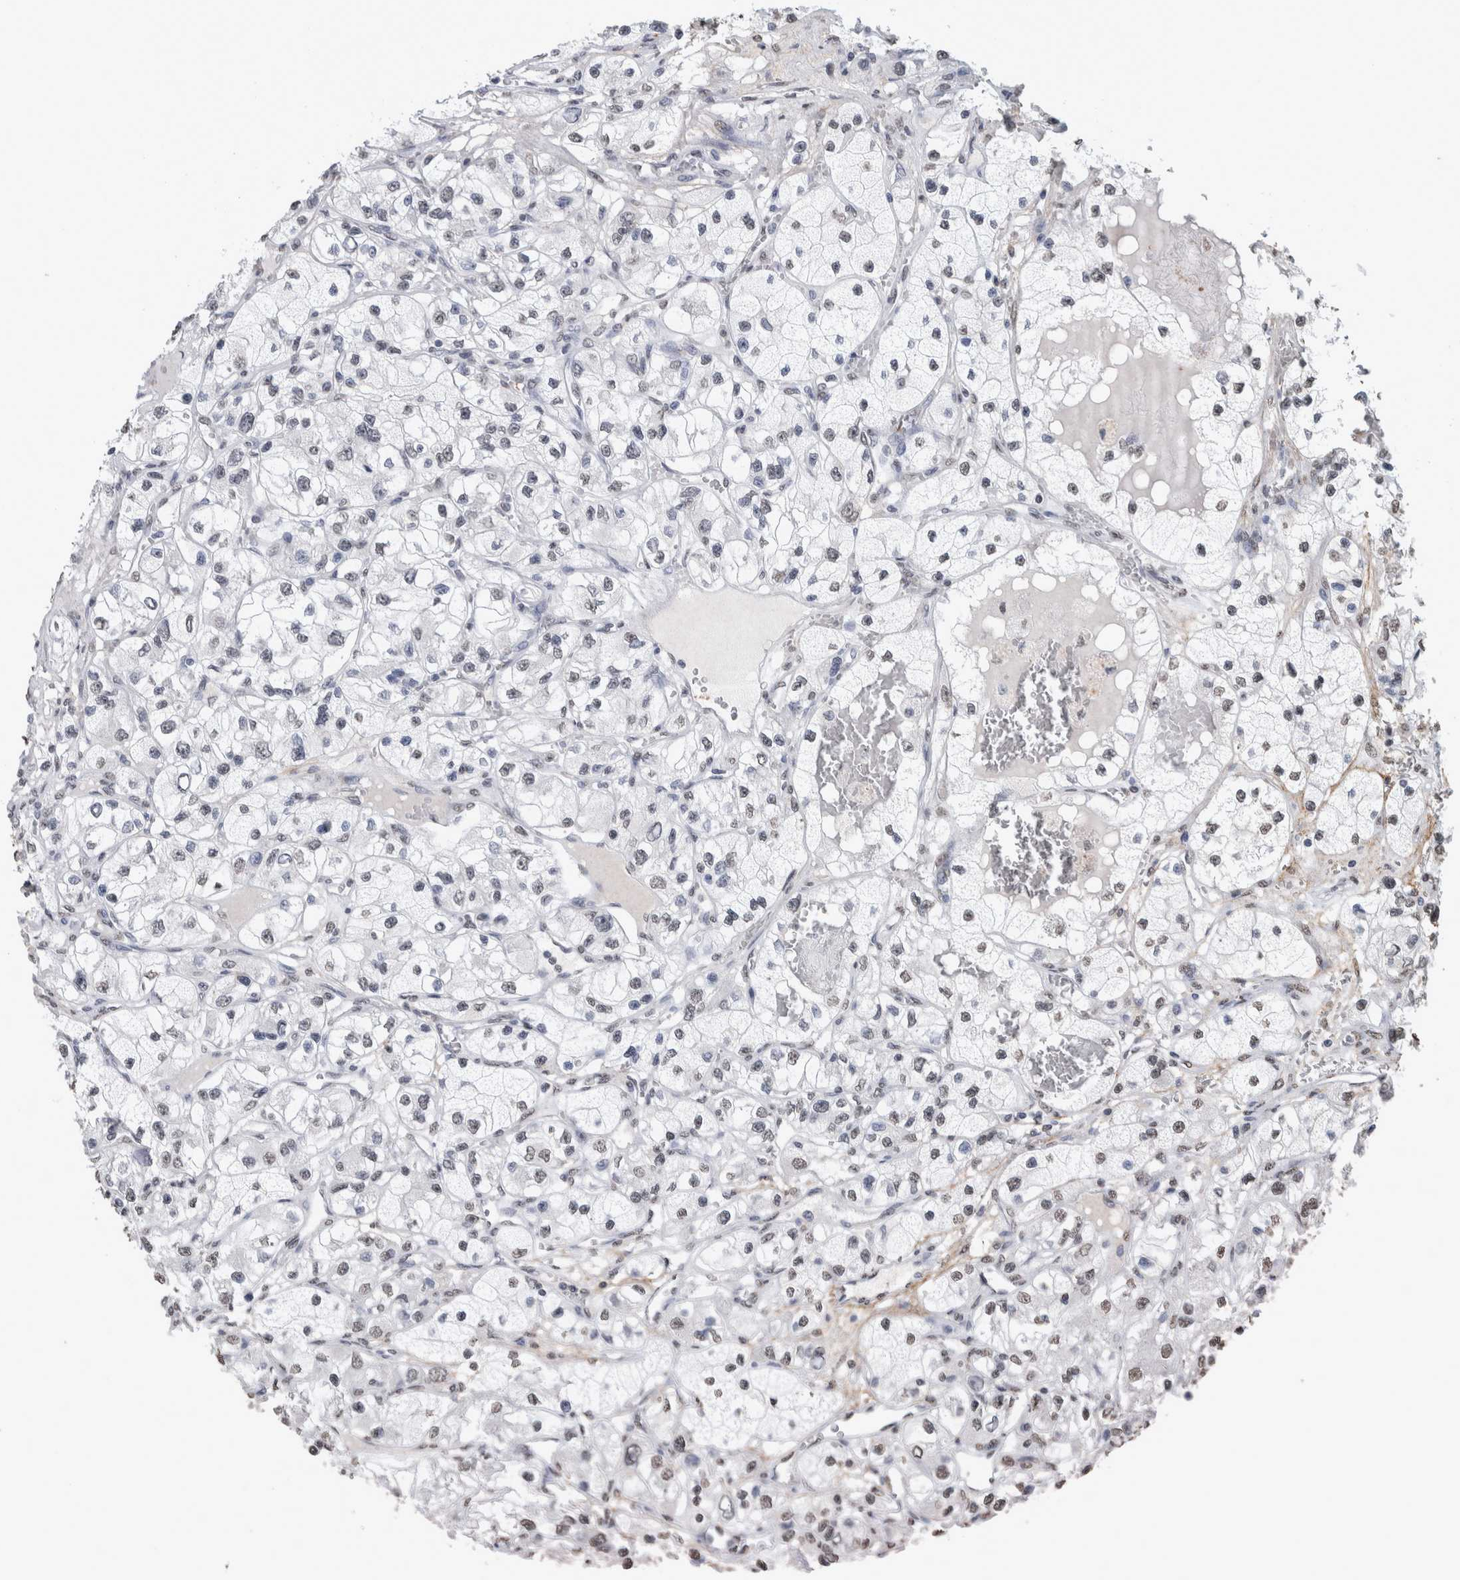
{"staining": {"intensity": "weak", "quantity": "<25%", "location": "nuclear"}, "tissue": "renal cancer", "cell_type": "Tumor cells", "image_type": "cancer", "snomed": [{"axis": "morphology", "description": "Adenocarcinoma, NOS"}, {"axis": "topography", "description": "Kidney"}], "caption": "This is an immunohistochemistry (IHC) photomicrograph of human renal adenocarcinoma. There is no staining in tumor cells.", "gene": "LTBP1", "patient": {"sex": "female", "age": 57}}